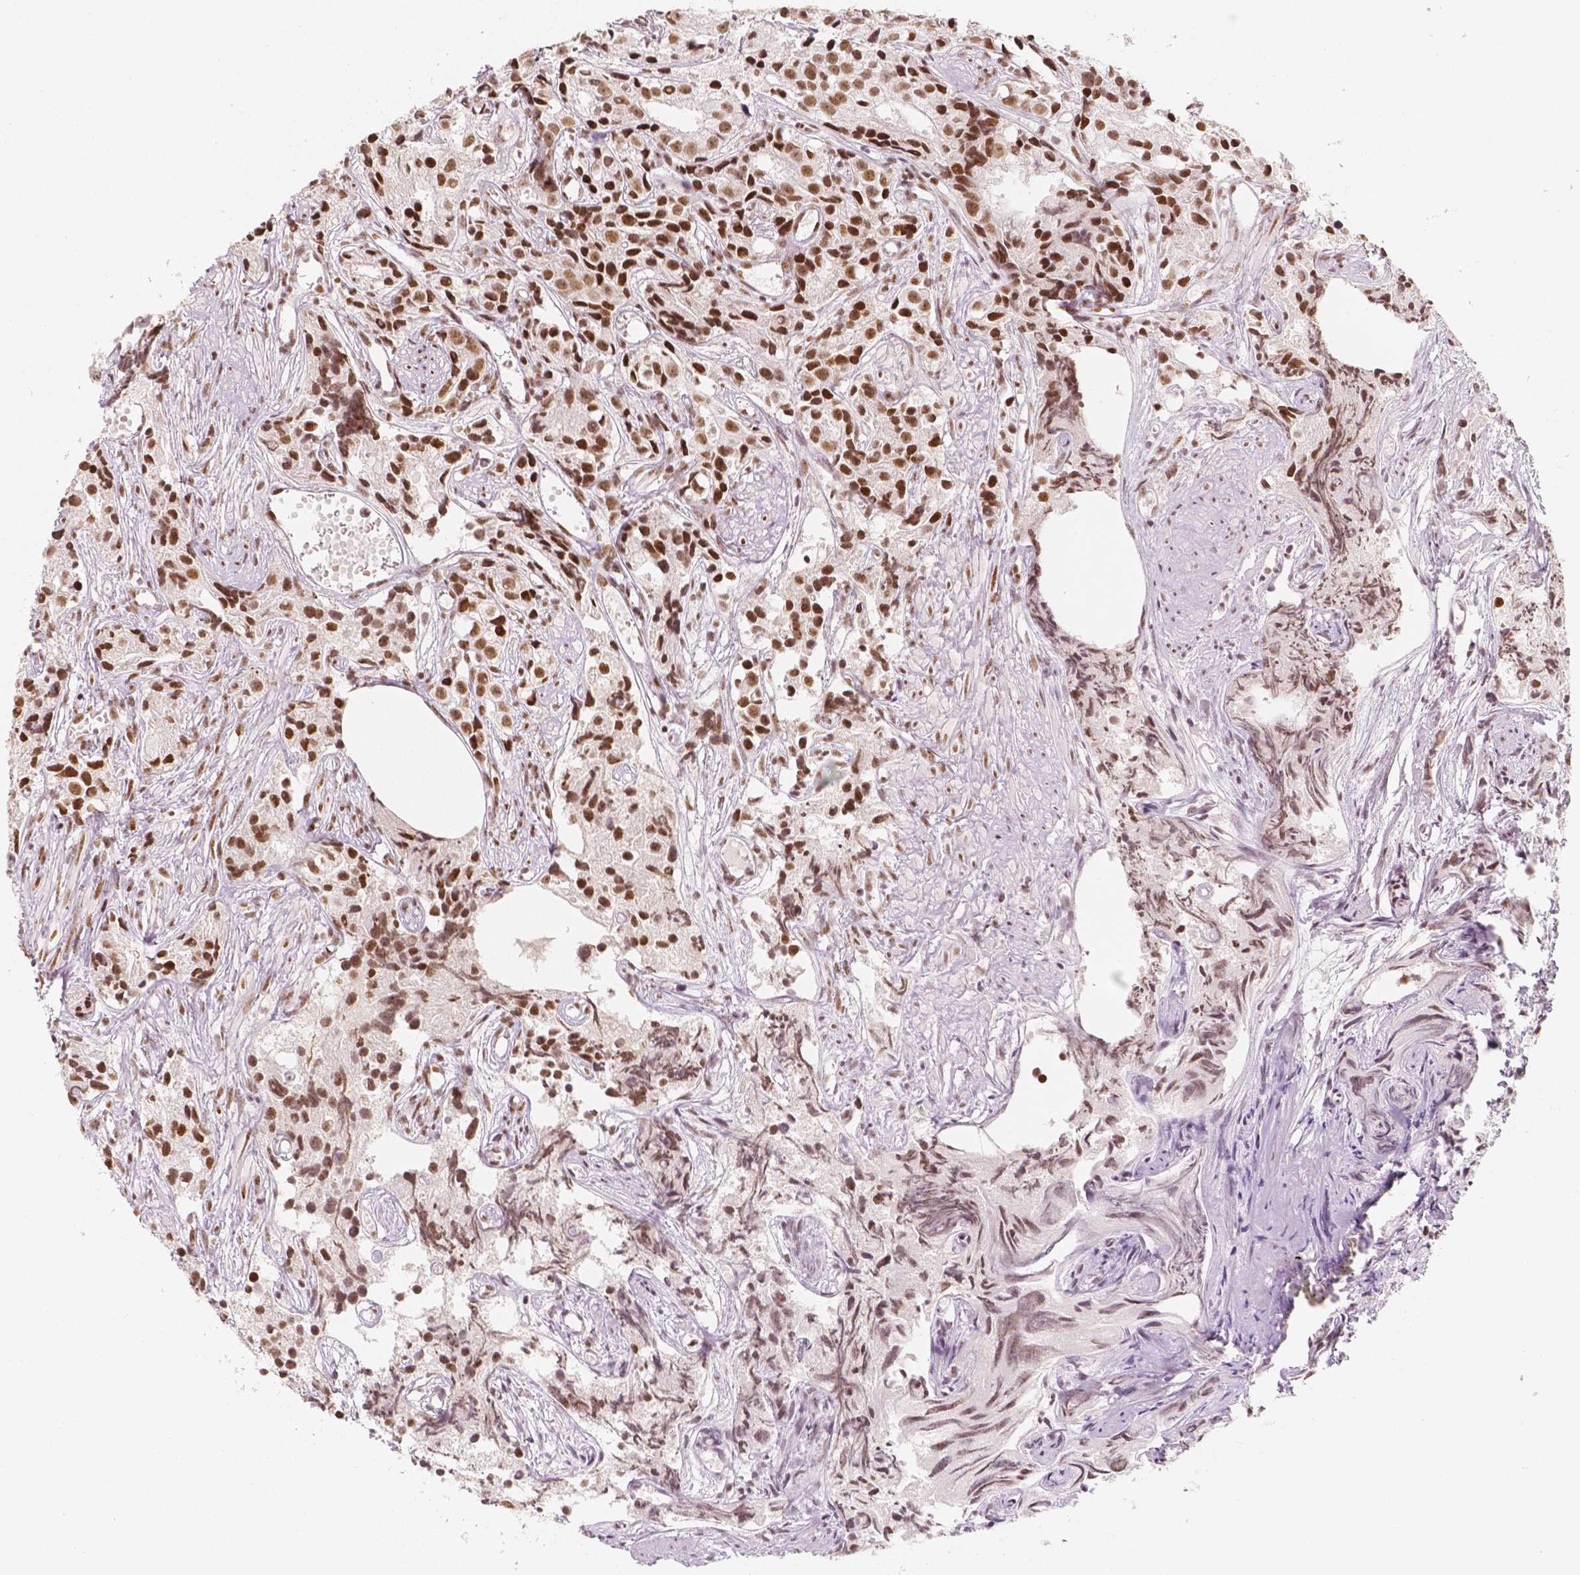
{"staining": {"intensity": "strong", "quantity": ">75%", "location": "nuclear"}, "tissue": "prostate cancer", "cell_type": "Tumor cells", "image_type": "cancer", "snomed": [{"axis": "morphology", "description": "Adenocarcinoma, High grade"}, {"axis": "topography", "description": "Prostate"}], "caption": "Adenocarcinoma (high-grade) (prostate) tissue exhibits strong nuclear staining in about >75% of tumor cells, visualized by immunohistochemistry. (Brightfield microscopy of DAB IHC at high magnification).", "gene": "HDAC1", "patient": {"sex": "male", "age": 75}}